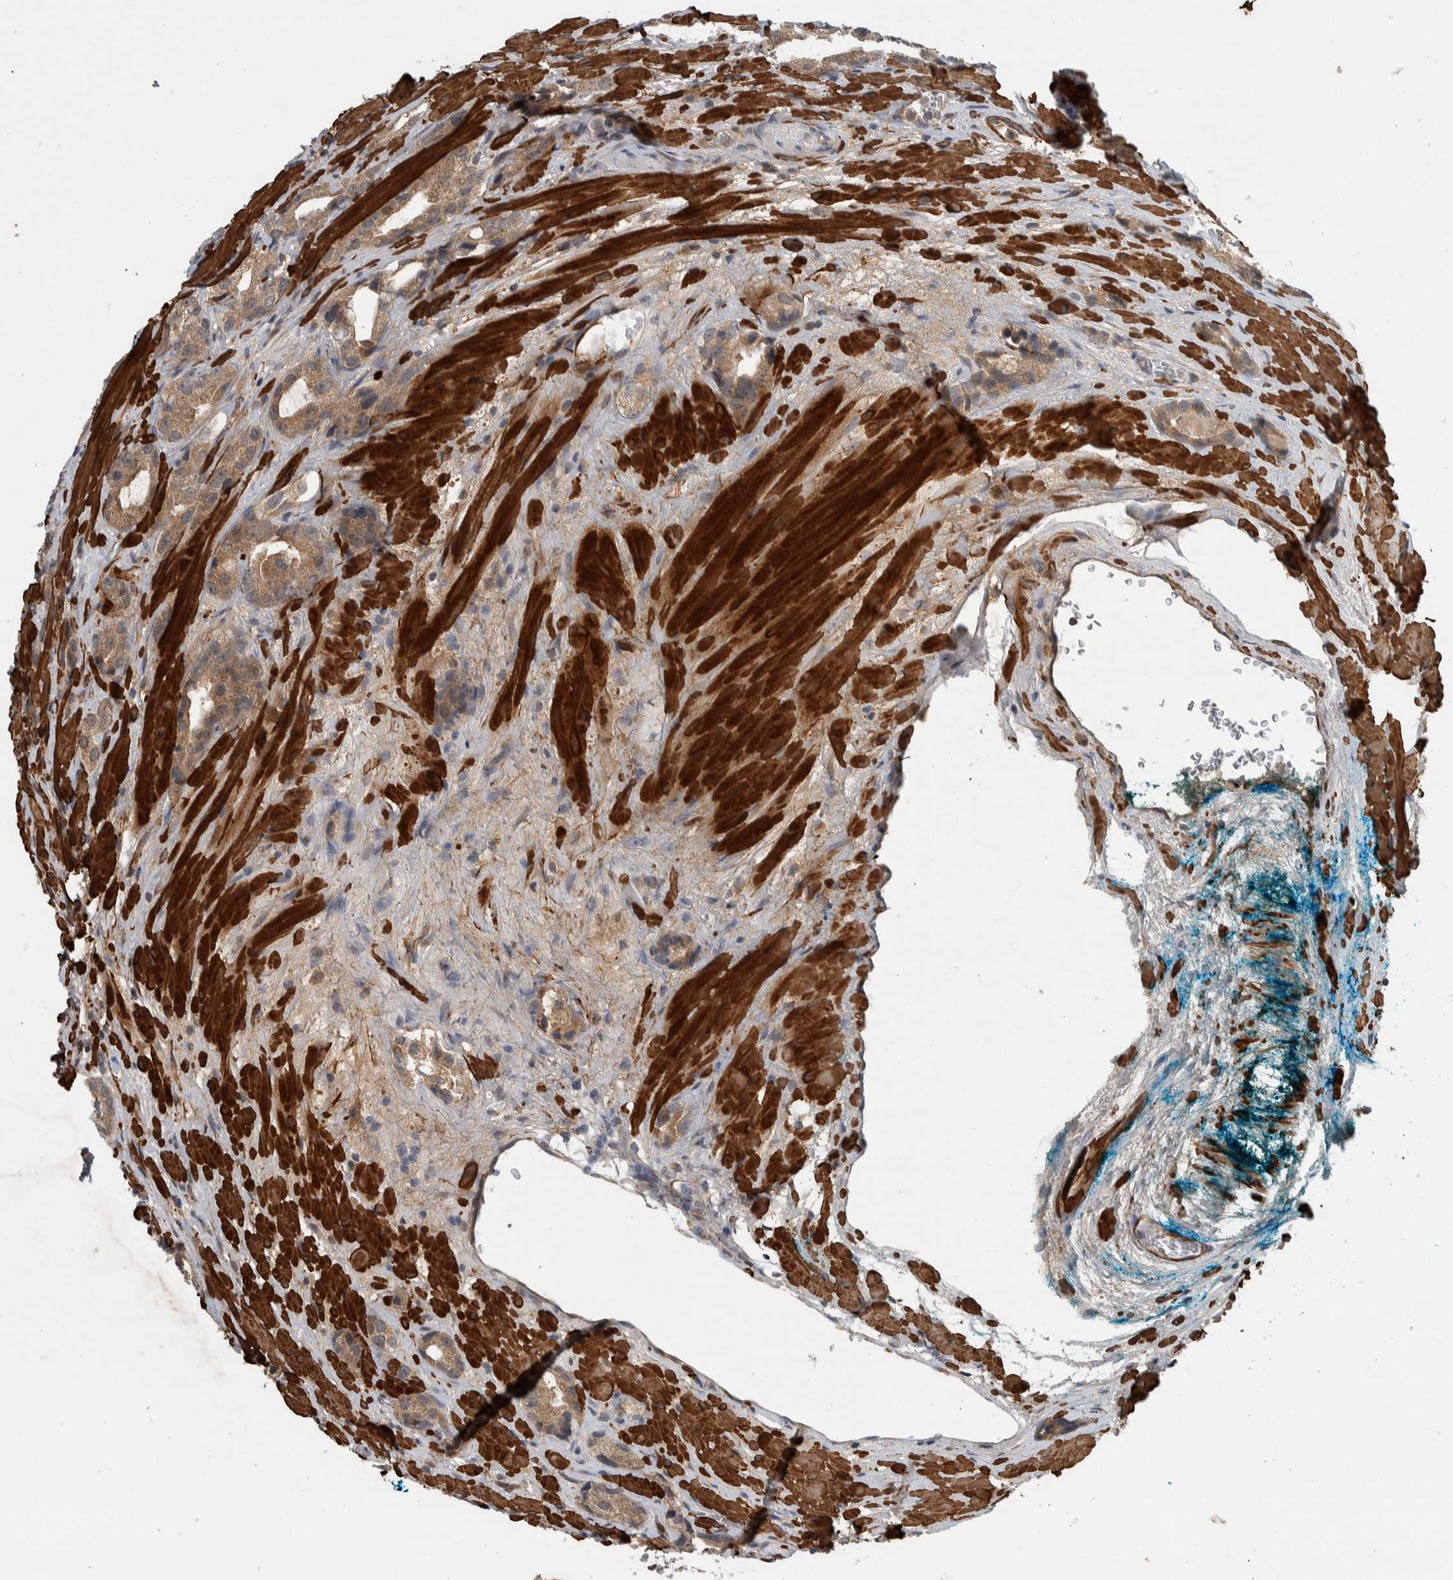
{"staining": {"intensity": "weak", "quantity": ">75%", "location": "cytoplasmic/membranous"}, "tissue": "prostate cancer", "cell_type": "Tumor cells", "image_type": "cancer", "snomed": [{"axis": "morphology", "description": "Adenocarcinoma, High grade"}, {"axis": "topography", "description": "Prostate"}], "caption": "Prostate cancer tissue displays weak cytoplasmic/membranous staining in approximately >75% of tumor cells", "gene": "LBHD1", "patient": {"sex": "male", "age": 63}}